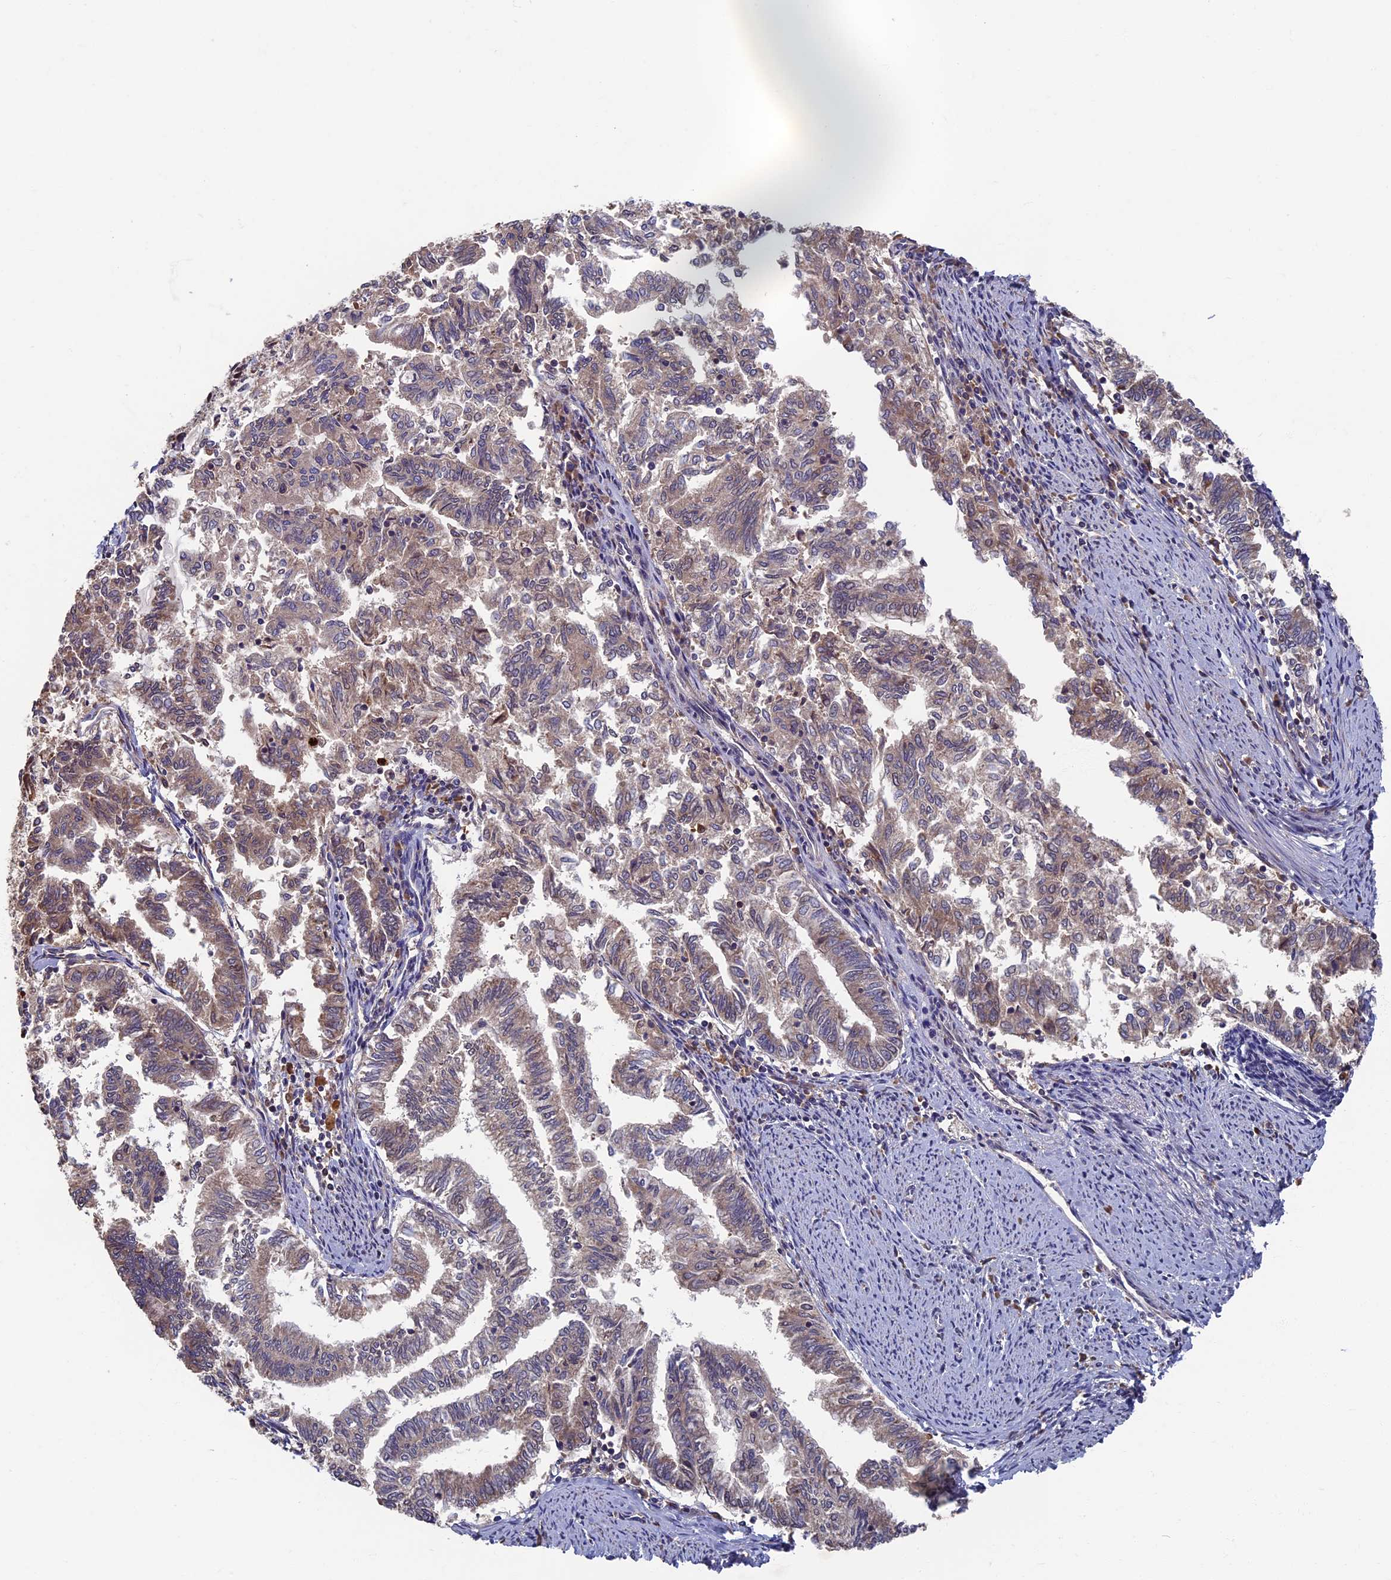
{"staining": {"intensity": "moderate", "quantity": ">75%", "location": "cytoplasmic/membranous"}, "tissue": "endometrial cancer", "cell_type": "Tumor cells", "image_type": "cancer", "snomed": [{"axis": "morphology", "description": "Adenocarcinoma, NOS"}, {"axis": "topography", "description": "Endometrium"}], "caption": "Protein staining of endometrial adenocarcinoma tissue demonstrates moderate cytoplasmic/membranous staining in about >75% of tumor cells.", "gene": "TNK2", "patient": {"sex": "female", "age": 79}}